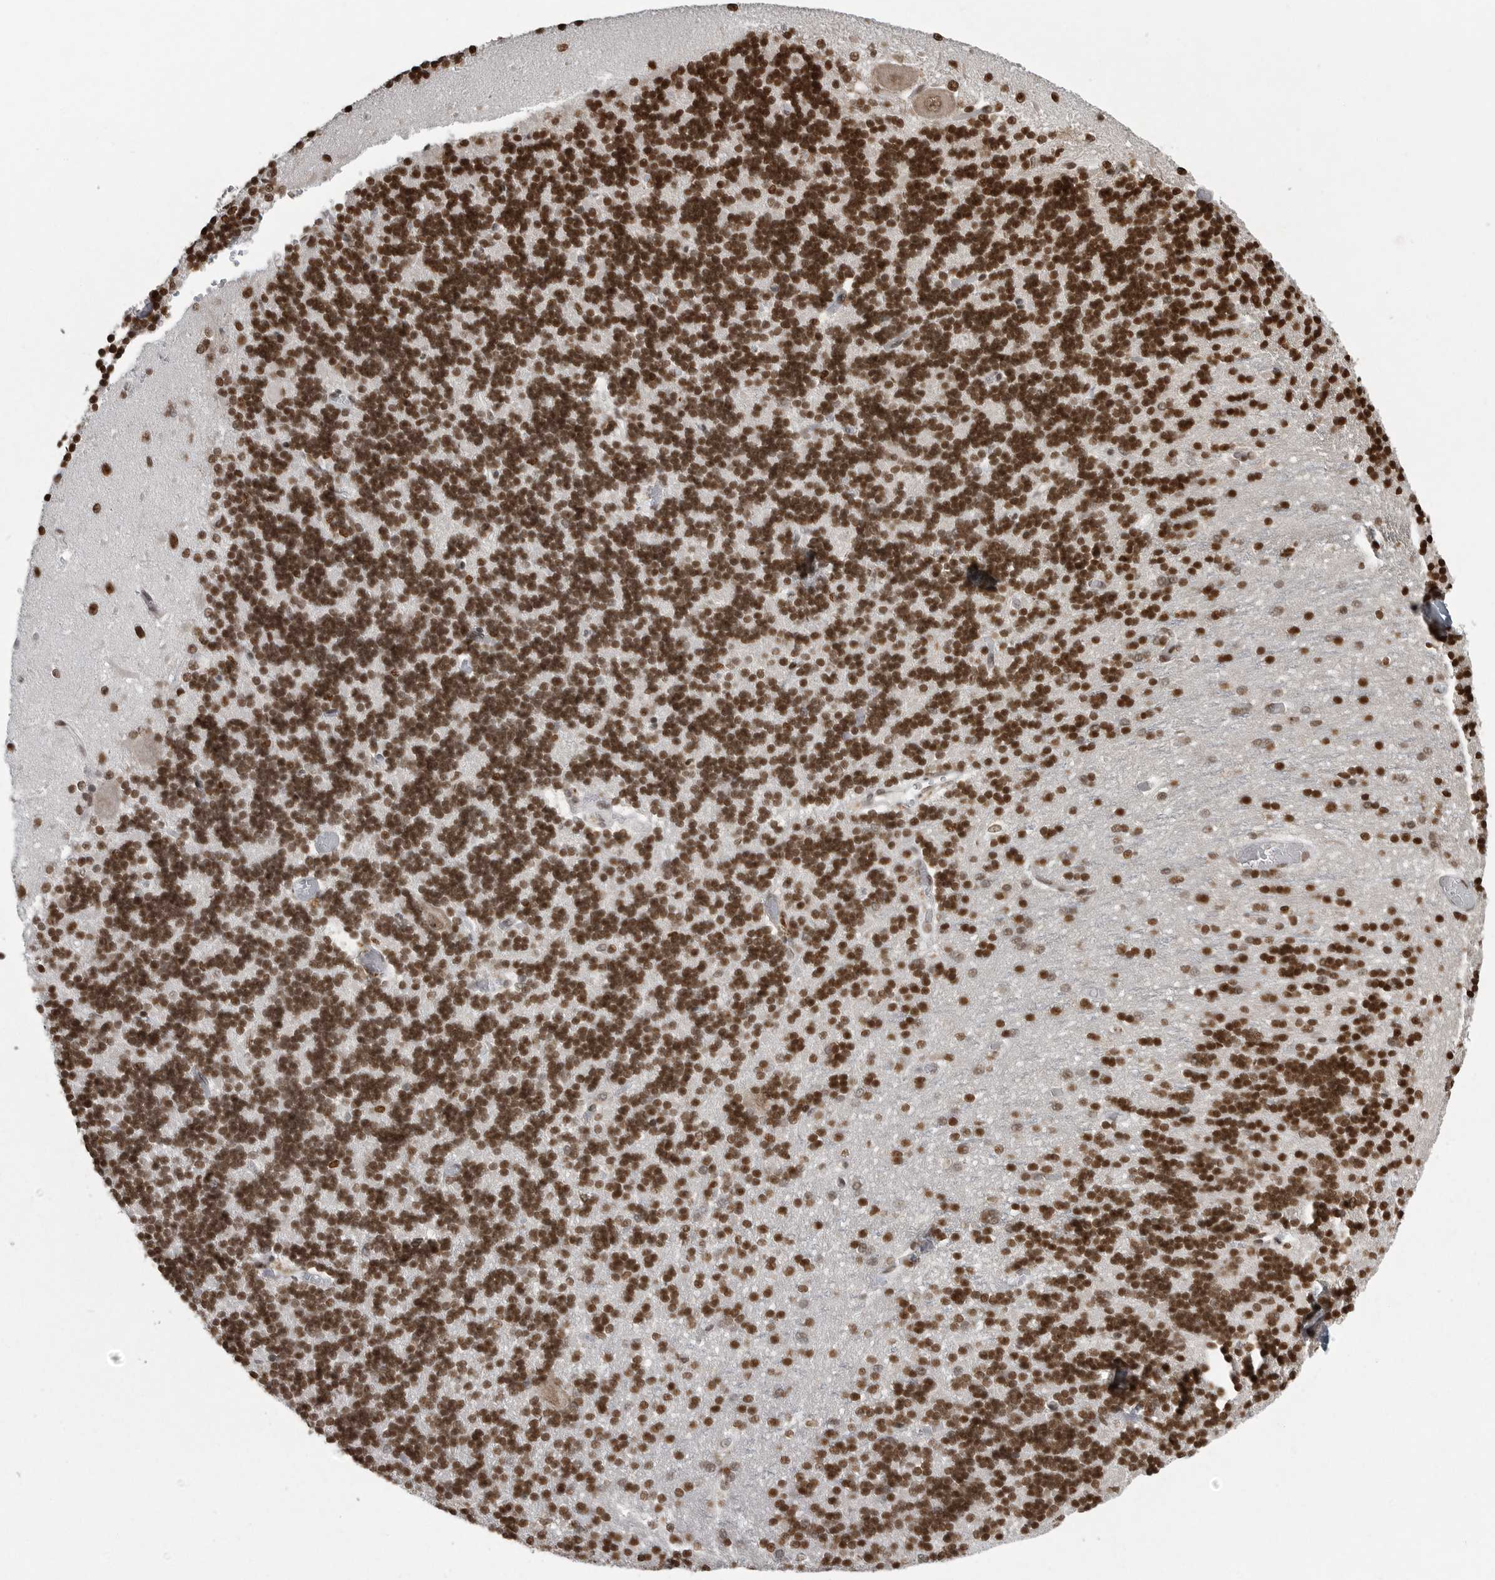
{"staining": {"intensity": "strong", "quantity": "25%-75%", "location": "nuclear"}, "tissue": "cerebellum", "cell_type": "Cells in granular layer", "image_type": "normal", "snomed": [{"axis": "morphology", "description": "Normal tissue, NOS"}, {"axis": "topography", "description": "Cerebellum"}], "caption": "IHC staining of benign cerebellum, which shows high levels of strong nuclear staining in about 25%-75% of cells in granular layer indicating strong nuclear protein expression. The staining was performed using DAB (brown) for protein detection and nuclei were counterstained in hematoxylin (blue).", "gene": "YAF2", "patient": {"sex": "male", "age": 37}}